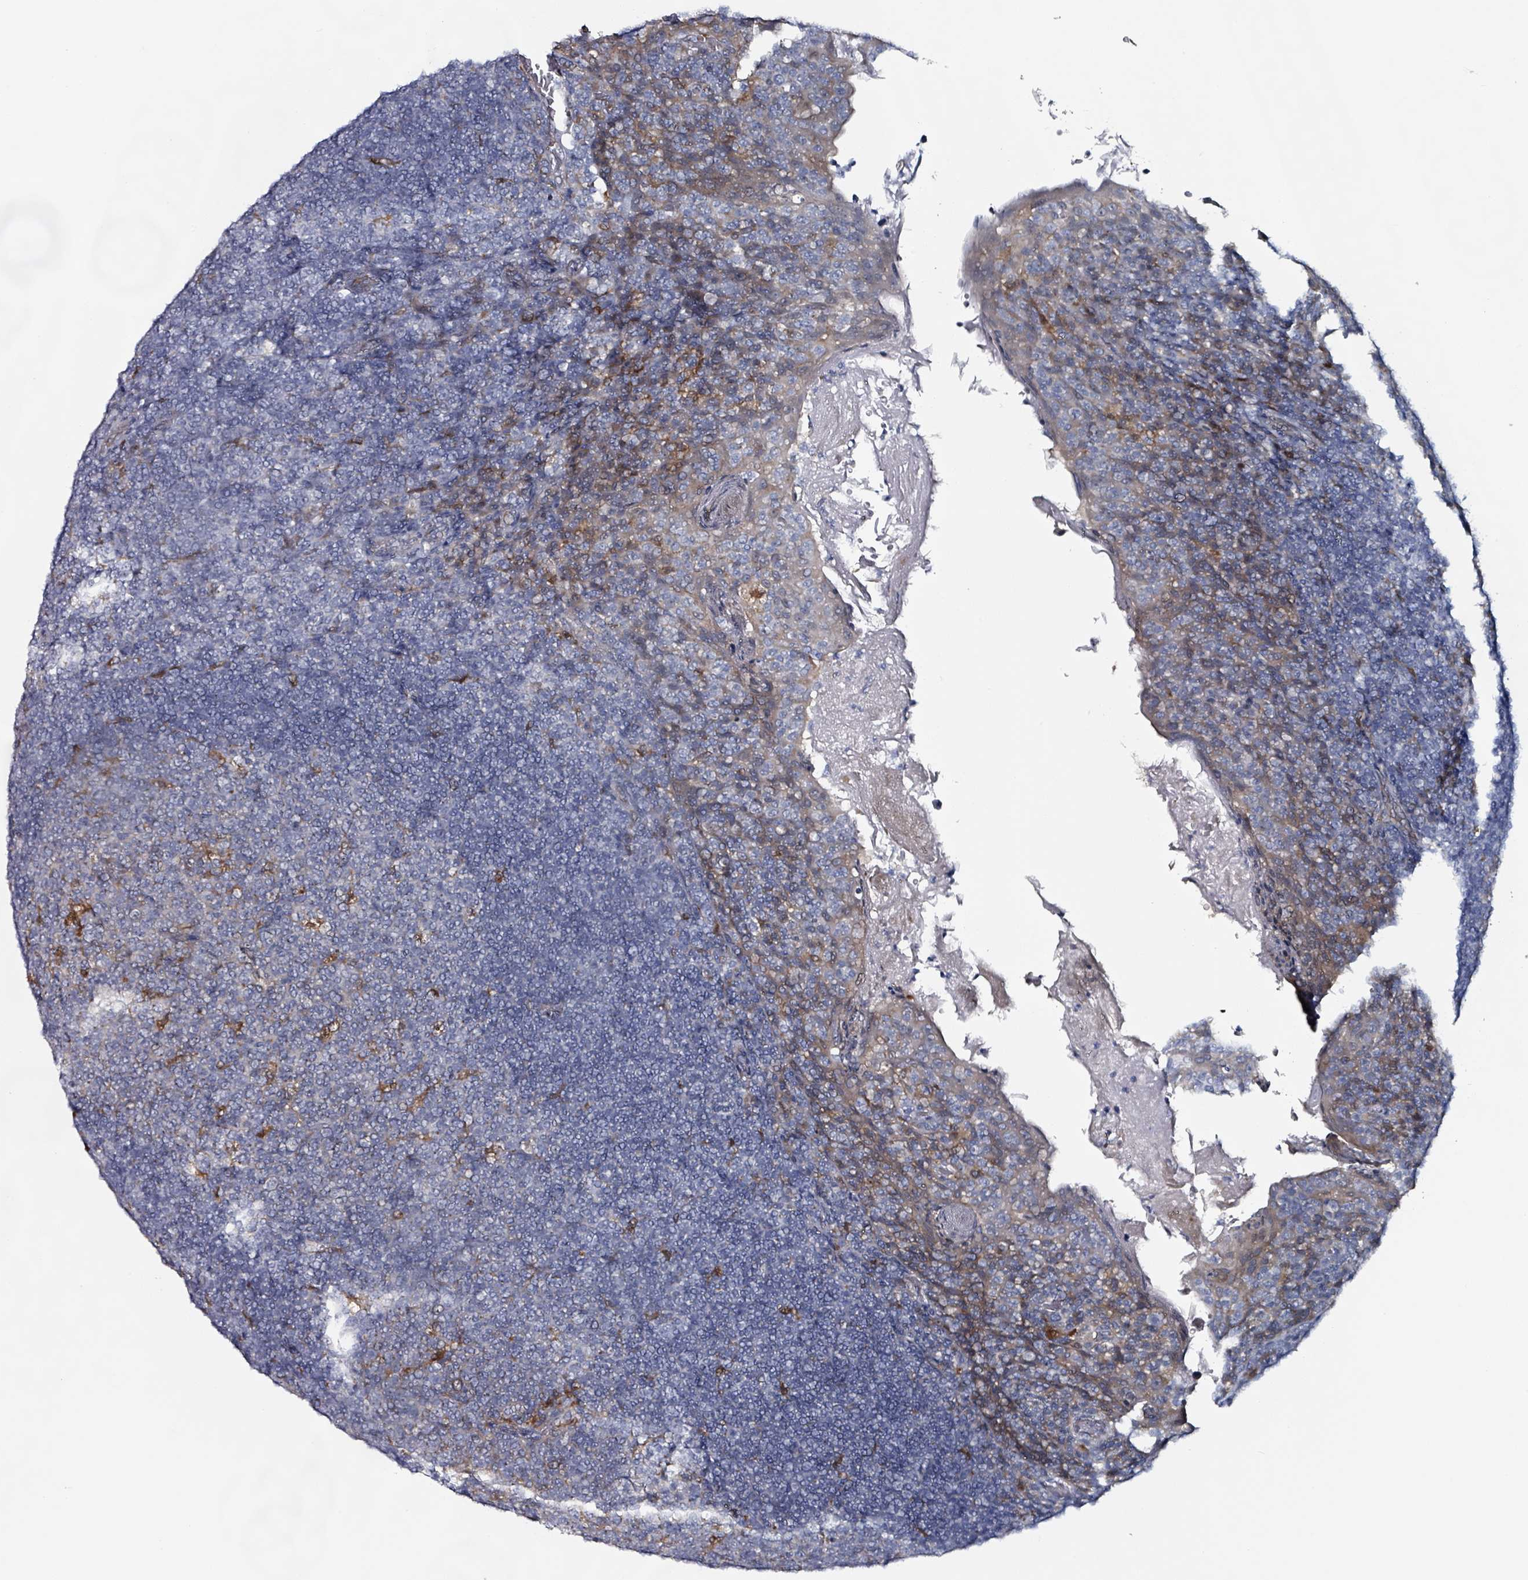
{"staining": {"intensity": "weak", "quantity": "<25%", "location": "cytoplasmic/membranous"}, "tissue": "tonsil", "cell_type": "Germinal center cells", "image_type": "normal", "snomed": [{"axis": "morphology", "description": "Normal tissue, NOS"}, {"axis": "topography", "description": "Tonsil"}], "caption": "The immunohistochemistry image has no significant staining in germinal center cells of tonsil. The staining was performed using DAB to visualize the protein expression in brown, while the nuclei were stained in blue with hematoxylin (Magnification: 20x).", "gene": "B3GAT3", "patient": {"sex": "female", "age": 10}}